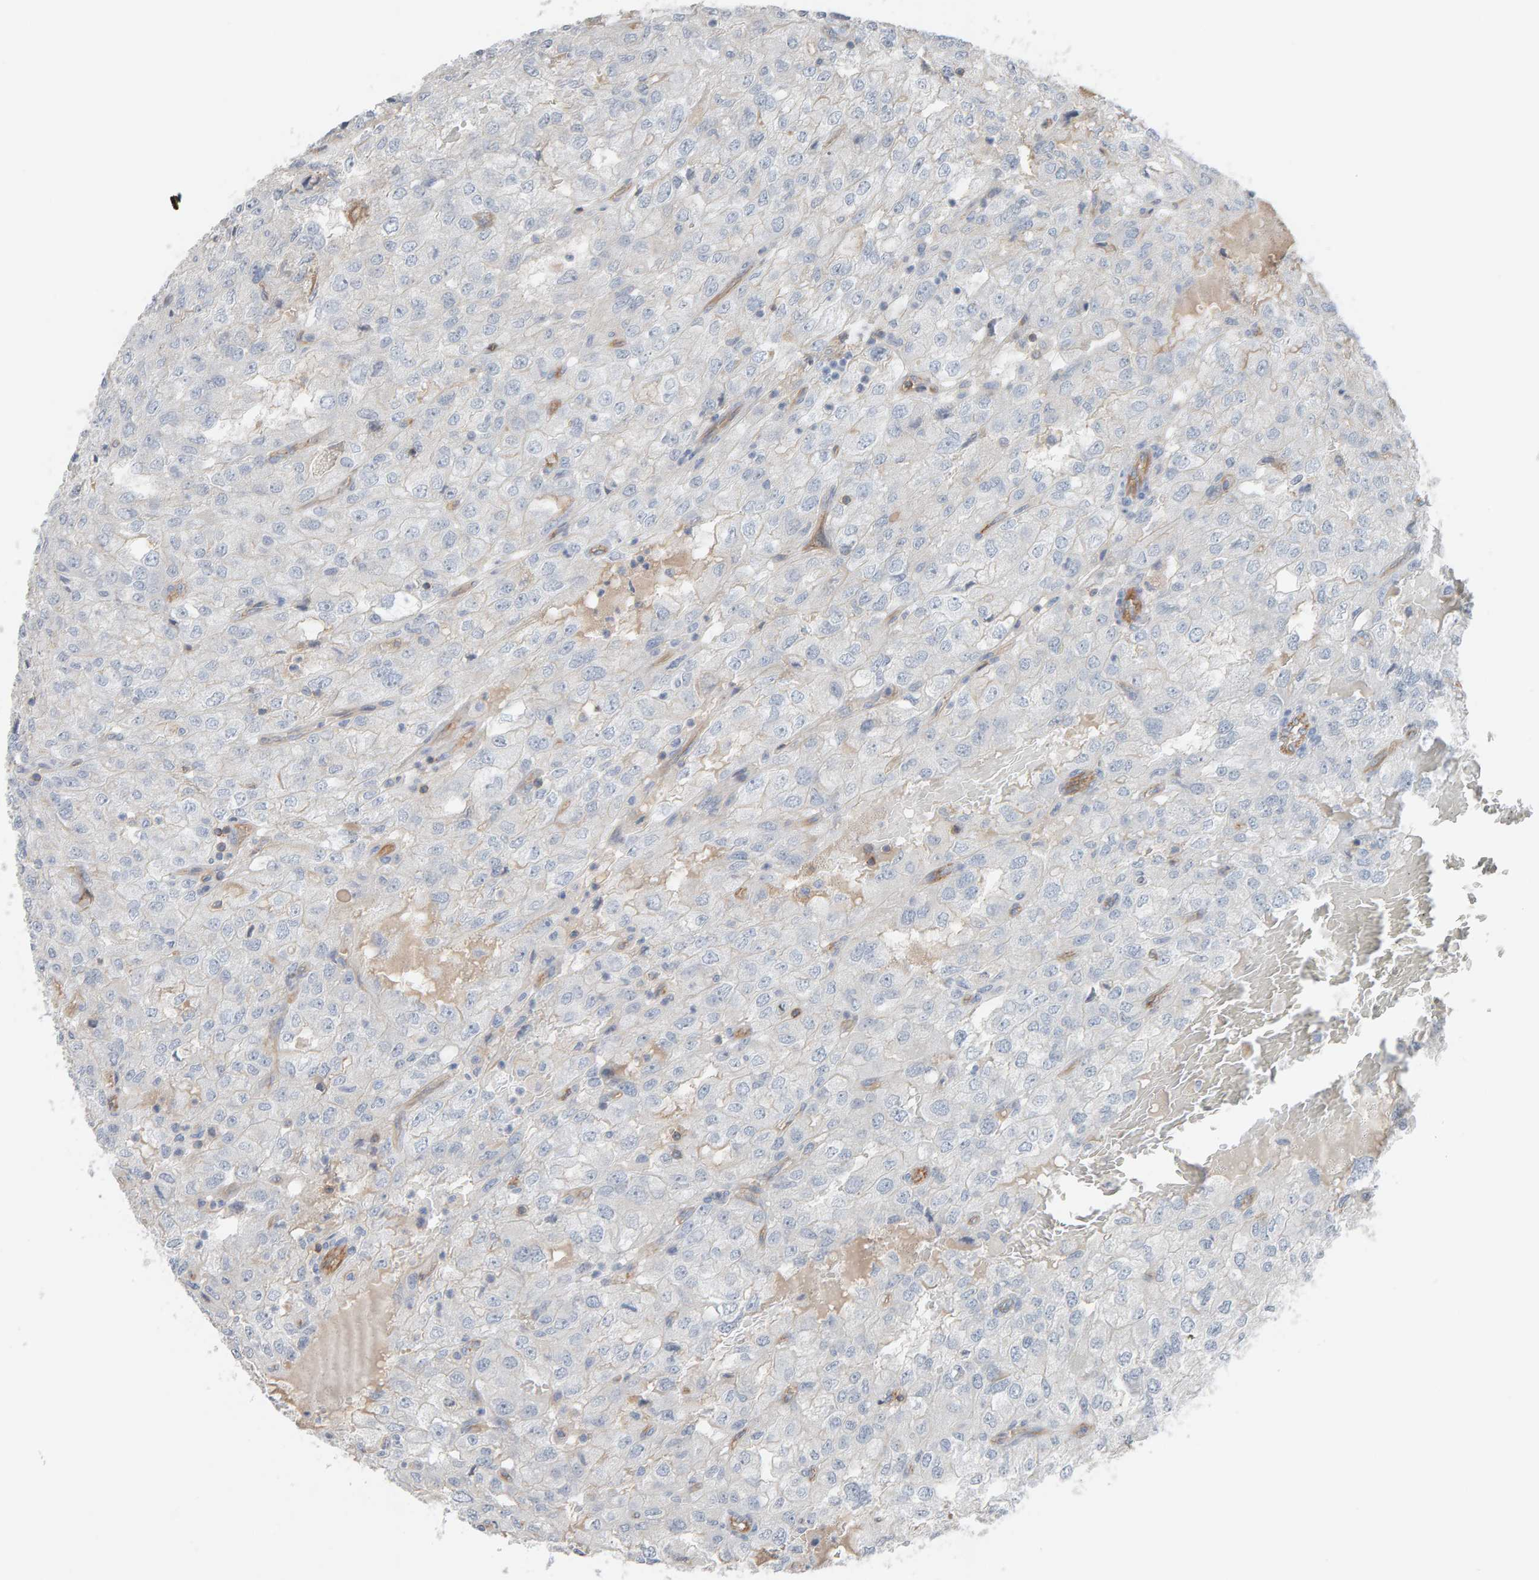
{"staining": {"intensity": "negative", "quantity": "none", "location": "none"}, "tissue": "renal cancer", "cell_type": "Tumor cells", "image_type": "cancer", "snomed": [{"axis": "morphology", "description": "Adenocarcinoma, NOS"}, {"axis": "topography", "description": "Kidney"}], "caption": "This is a image of IHC staining of renal cancer, which shows no positivity in tumor cells.", "gene": "FYN", "patient": {"sex": "female", "age": 54}}